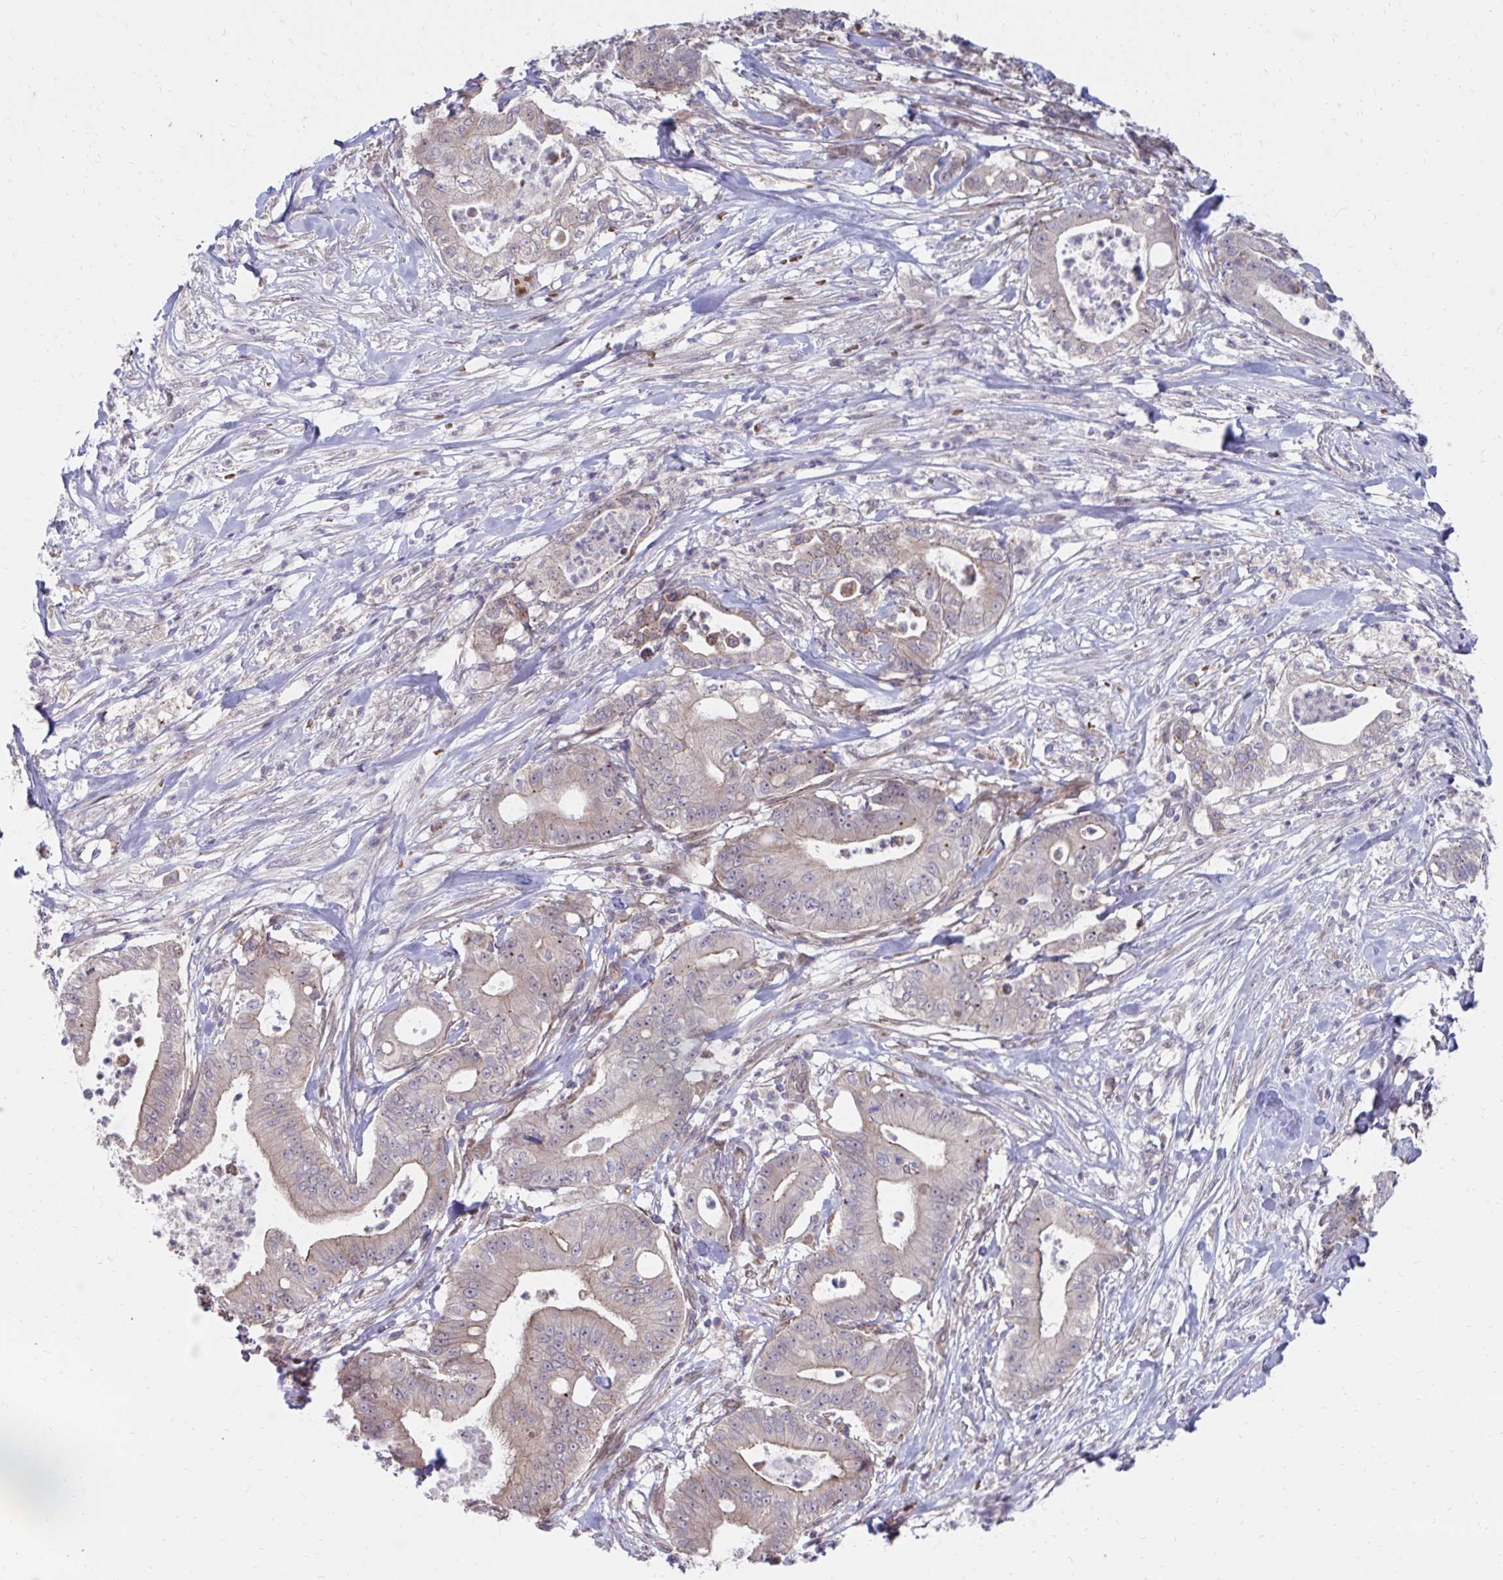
{"staining": {"intensity": "negative", "quantity": "none", "location": "none"}, "tissue": "pancreatic cancer", "cell_type": "Tumor cells", "image_type": "cancer", "snomed": [{"axis": "morphology", "description": "Adenocarcinoma, NOS"}, {"axis": "topography", "description": "Pancreas"}], "caption": "There is no significant staining in tumor cells of adenocarcinoma (pancreatic).", "gene": "ITPR2", "patient": {"sex": "male", "age": 71}}